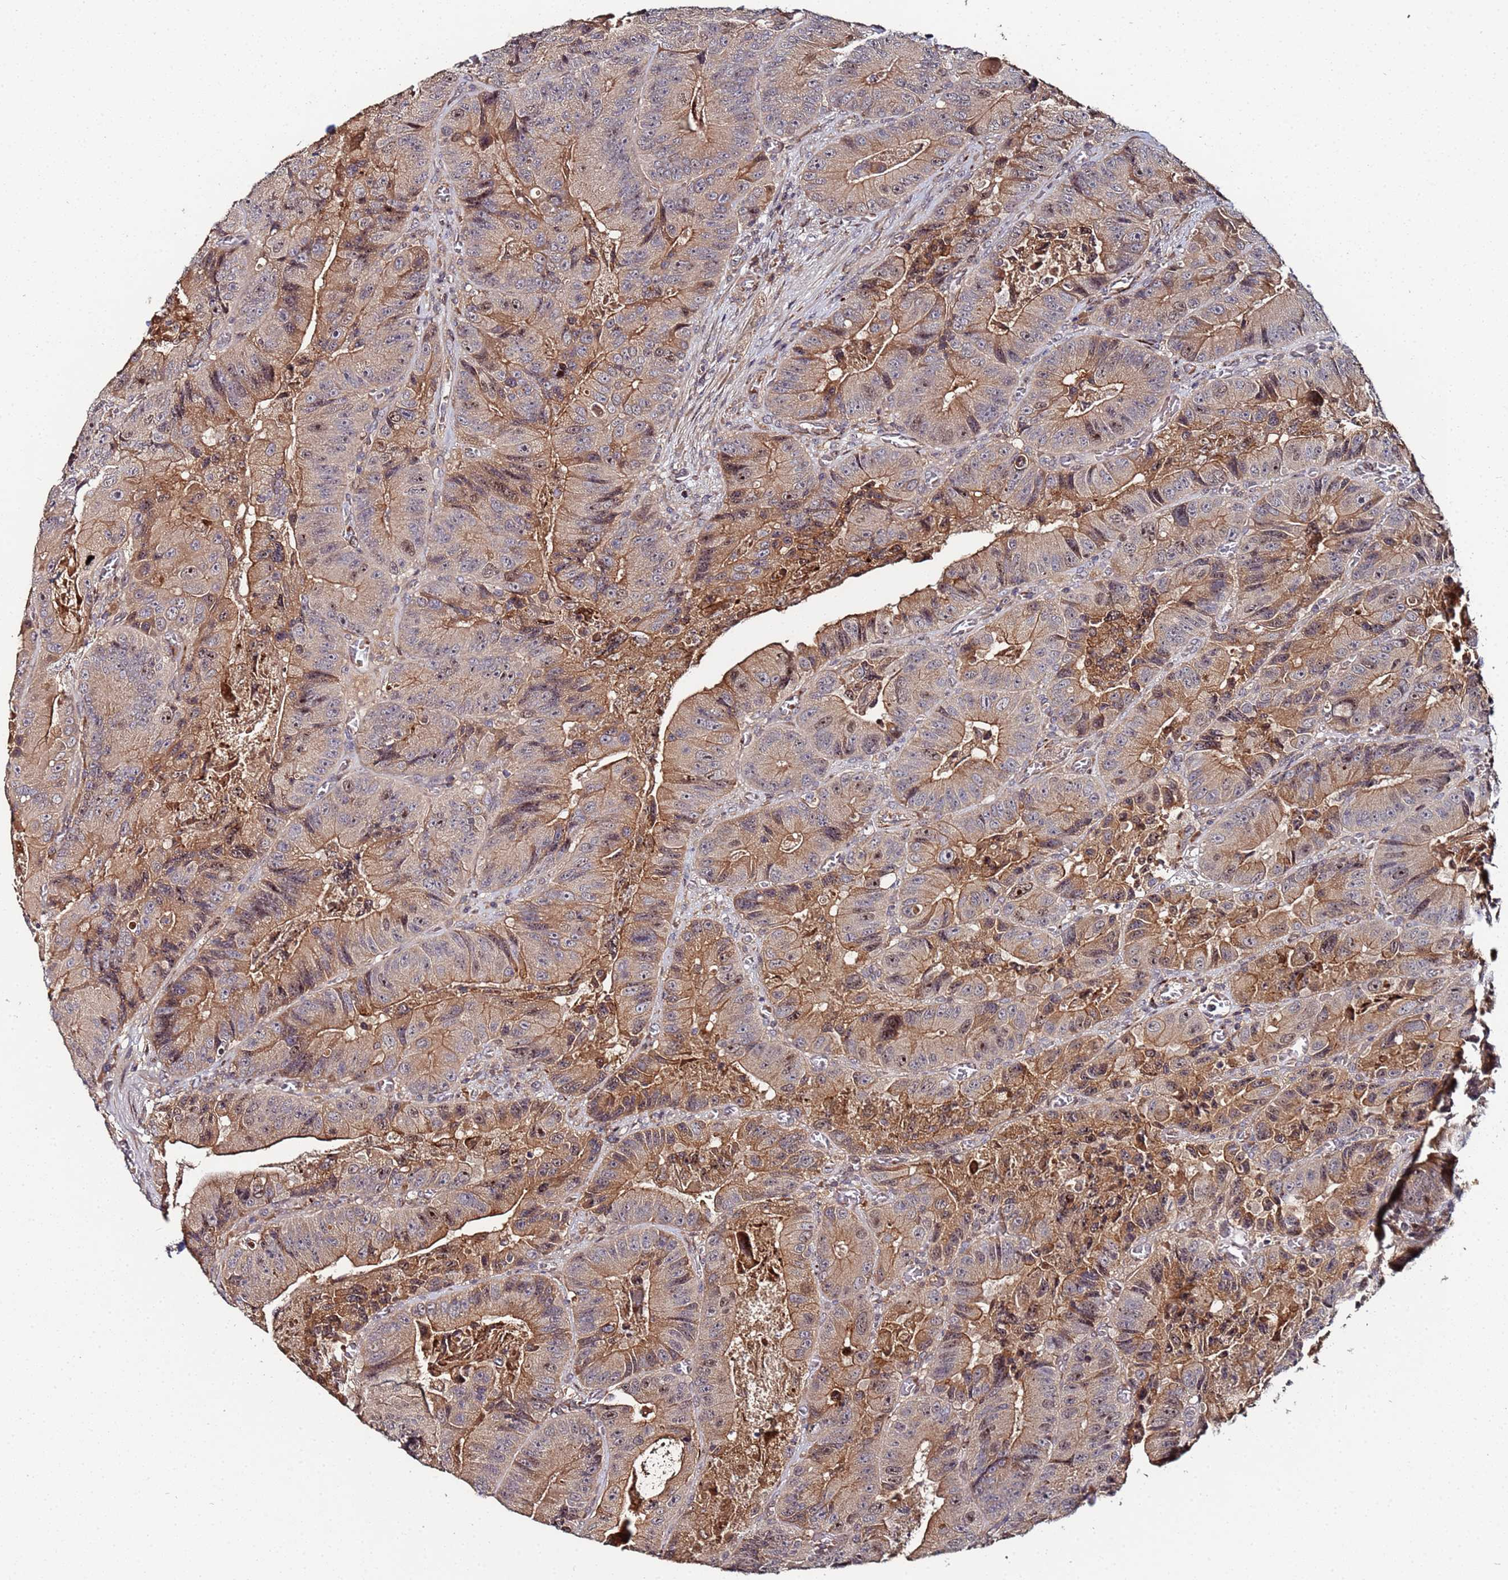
{"staining": {"intensity": "moderate", "quantity": ">75%", "location": "cytoplasmic/membranous,nuclear"}, "tissue": "colorectal cancer", "cell_type": "Tumor cells", "image_type": "cancer", "snomed": [{"axis": "morphology", "description": "Adenocarcinoma, NOS"}, {"axis": "topography", "description": "Colon"}], "caption": "IHC staining of colorectal cancer (adenocarcinoma), which exhibits medium levels of moderate cytoplasmic/membranous and nuclear staining in approximately >75% of tumor cells indicating moderate cytoplasmic/membranous and nuclear protein expression. The staining was performed using DAB (3,3'-diaminobenzidine) (brown) for protein detection and nuclei were counterstained in hematoxylin (blue).", "gene": "OSER1", "patient": {"sex": "female", "age": 86}}